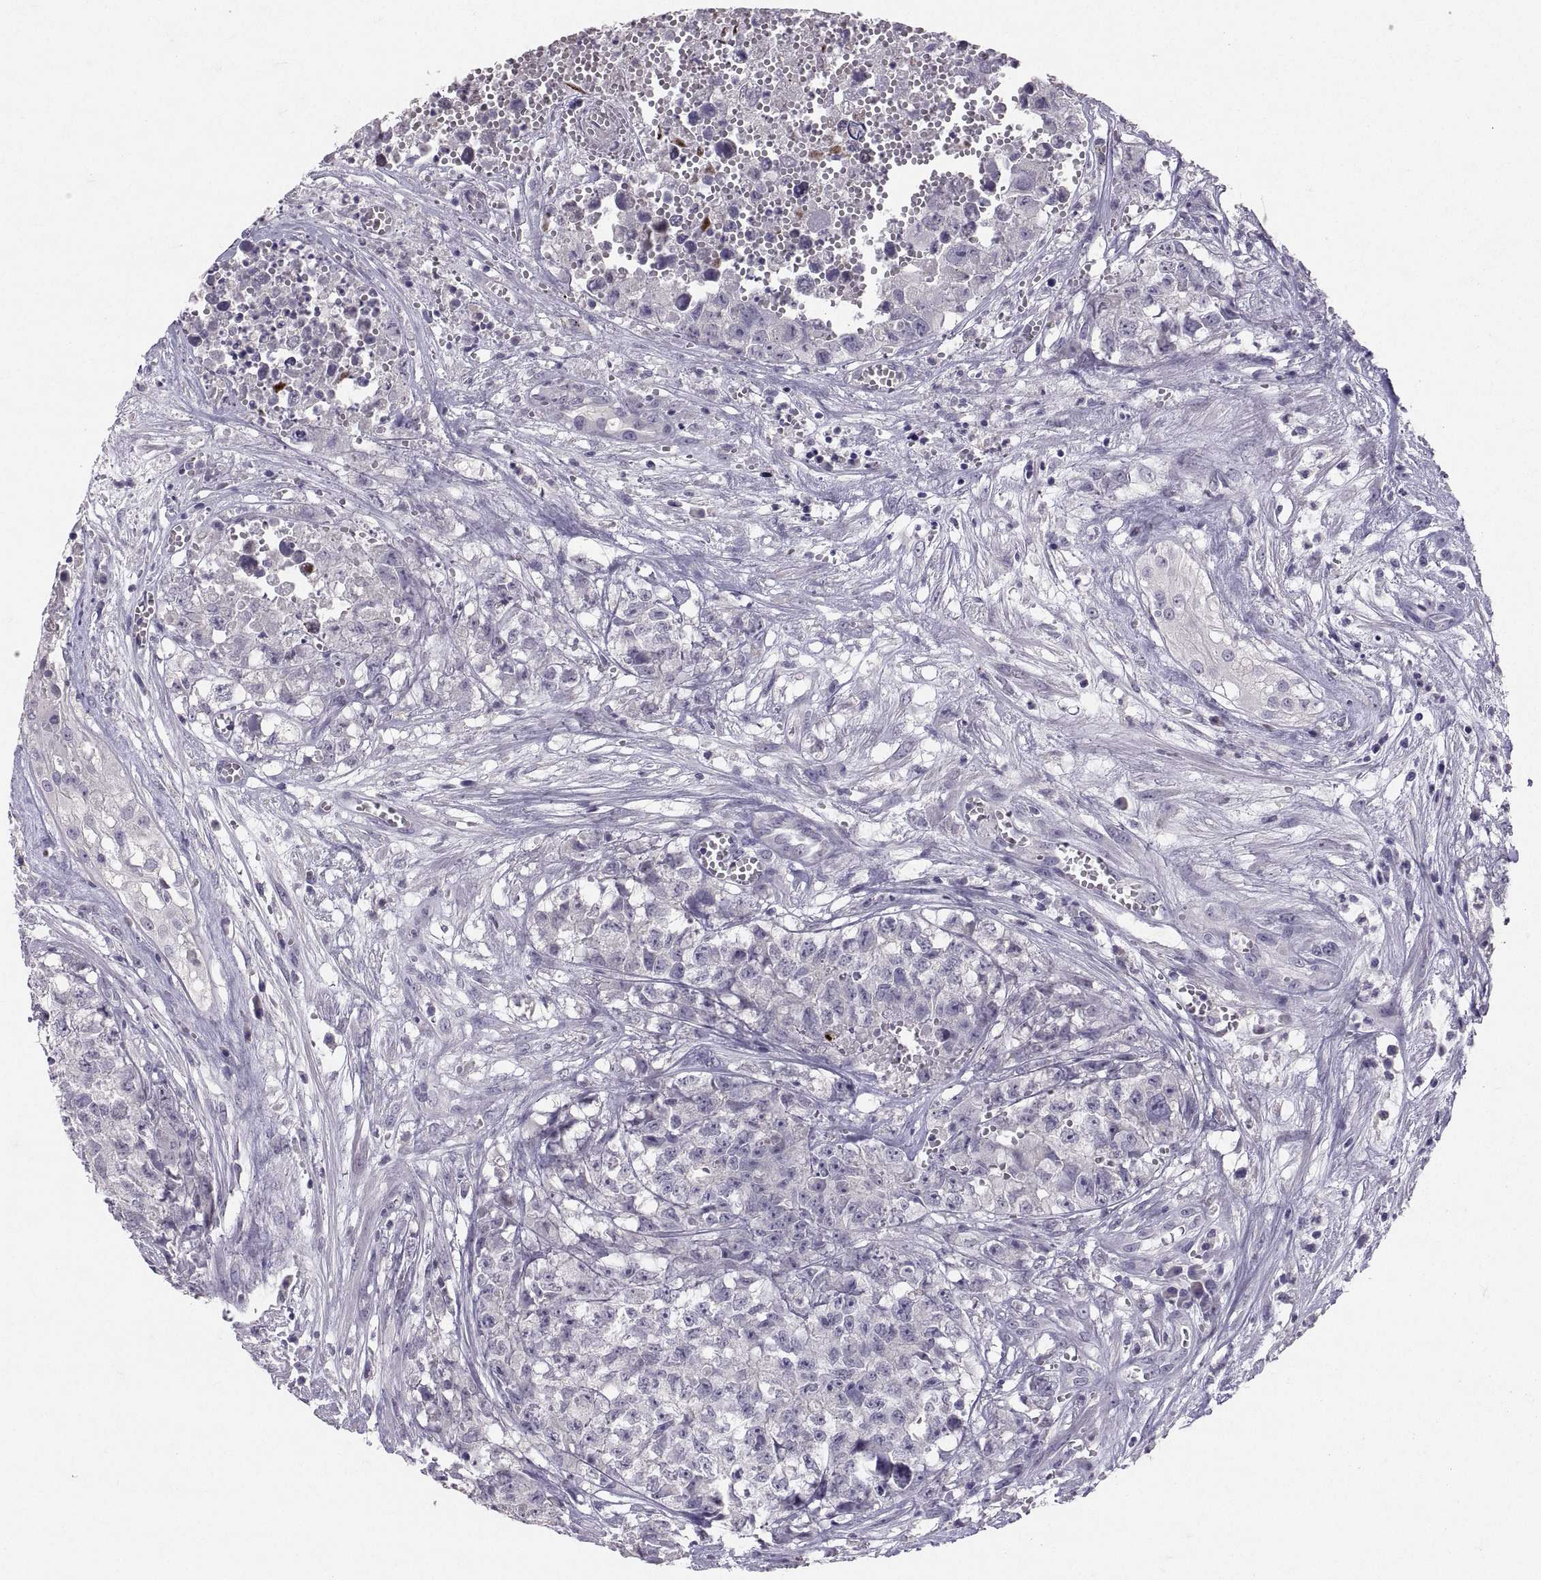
{"staining": {"intensity": "negative", "quantity": "none", "location": "none"}, "tissue": "testis cancer", "cell_type": "Tumor cells", "image_type": "cancer", "snomed": [{"axis": "morphology", "description": "Seminoma, NOS"}, {"axis": "morphology", "description": "Carcinoma, Embryonal, NOS"}, {"axis": "topography", "description": "Testis"}], "caption": "This is a micrograph of immunohistochemistry (IHC) staining of testis embryonal carcinoma, which shows no positivity in tumor cells.", "gene": "PTN", "patient": {"sex": "male", "age": 22}}